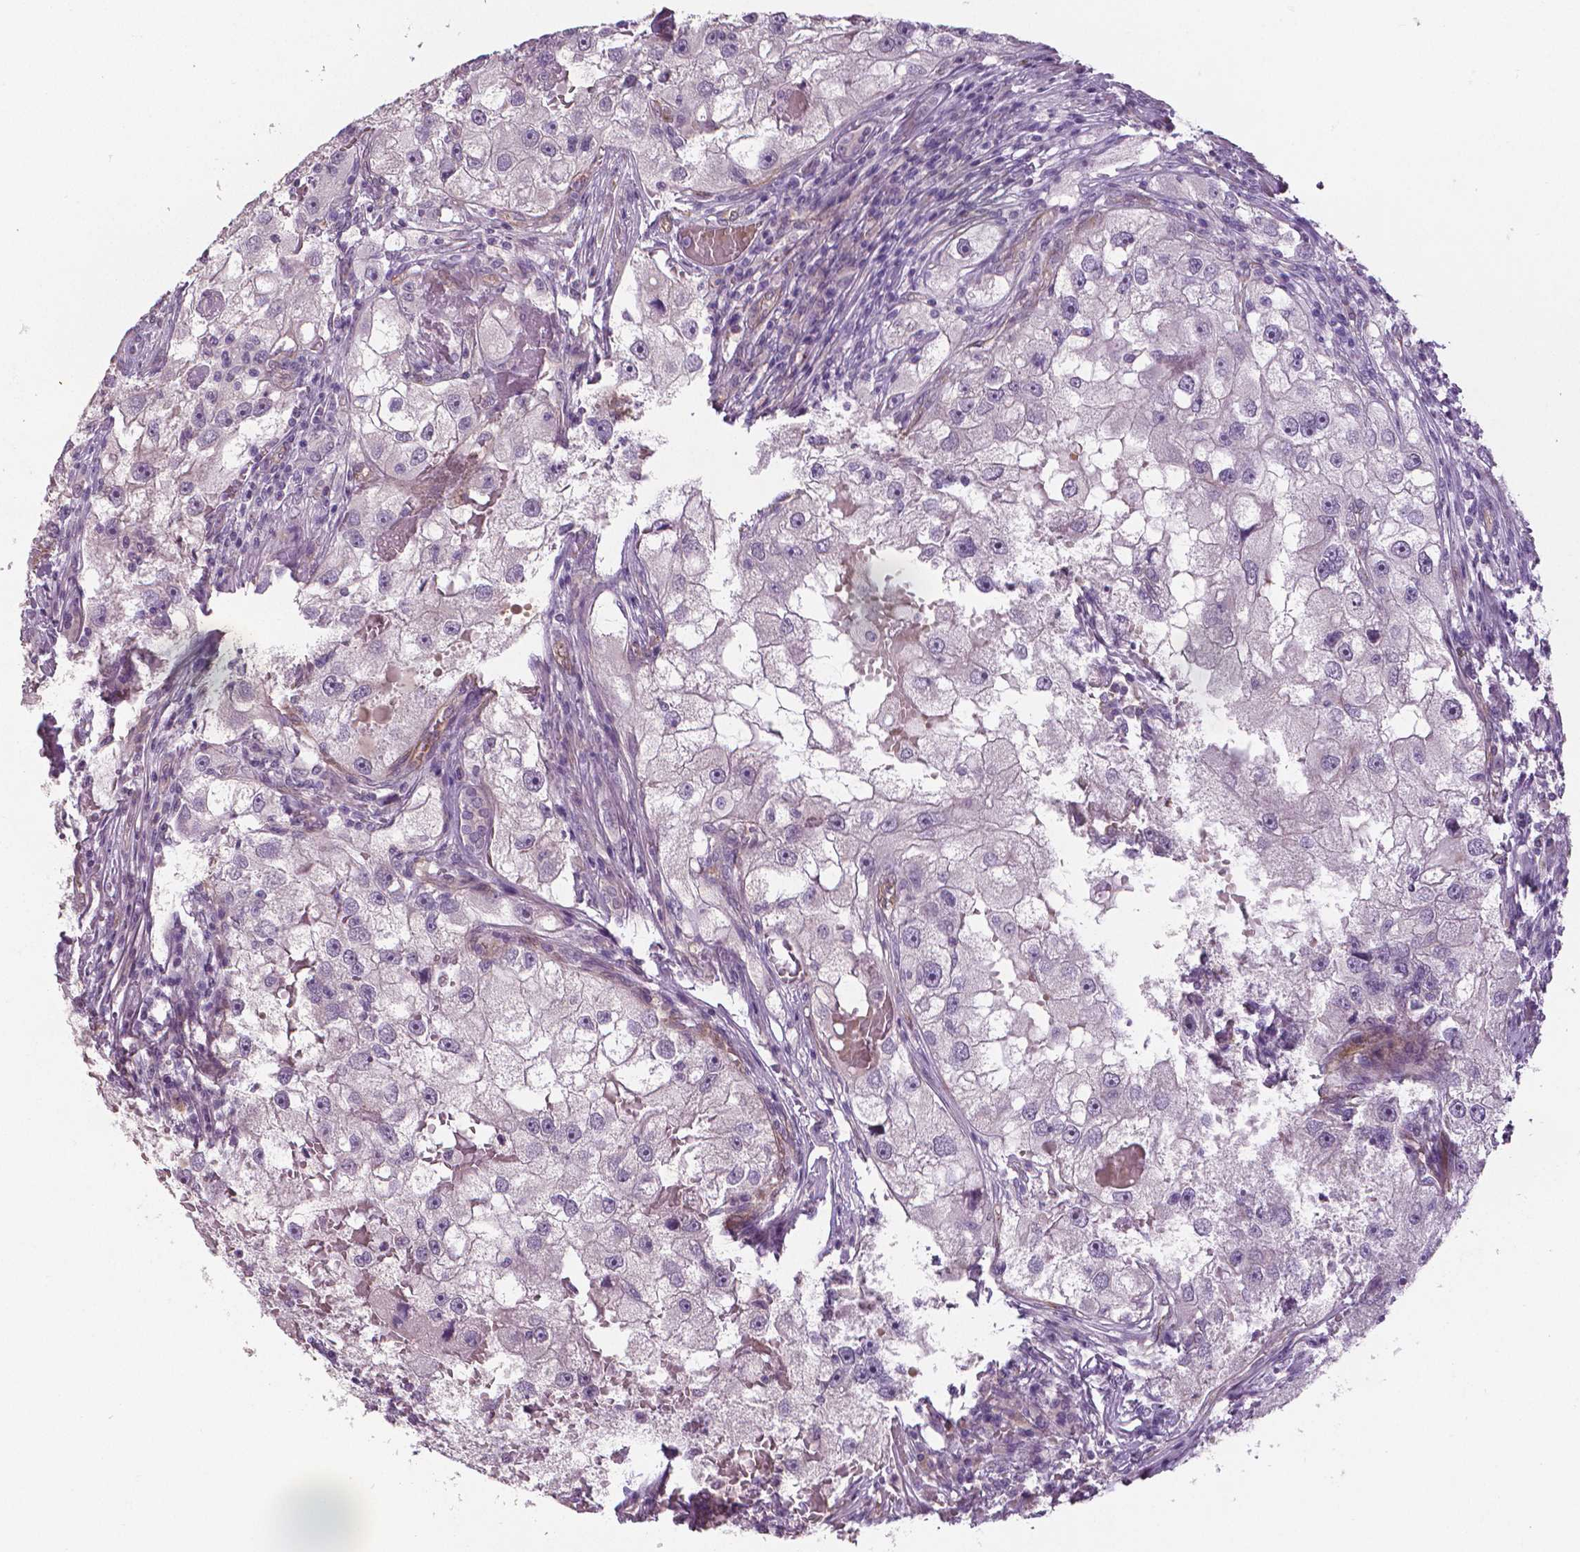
{"staining": {"intensity": "negative", "quantity": "none", "location": "none"}, "tissue": "renal cancer", "cell_type": "Tumor cells", "image_type": "cancer", "snomed": [{"axis": "morphology", "description": "Adenocarcinoma, NOS"}, {"axis": "topography", "description": "Kidney"}], "caption": "There is no significant expression in tumor cells of renal cancer (adenocarcinoma).", "gene": "FLT1", "patient": {"sex": "male", "age": 63}}